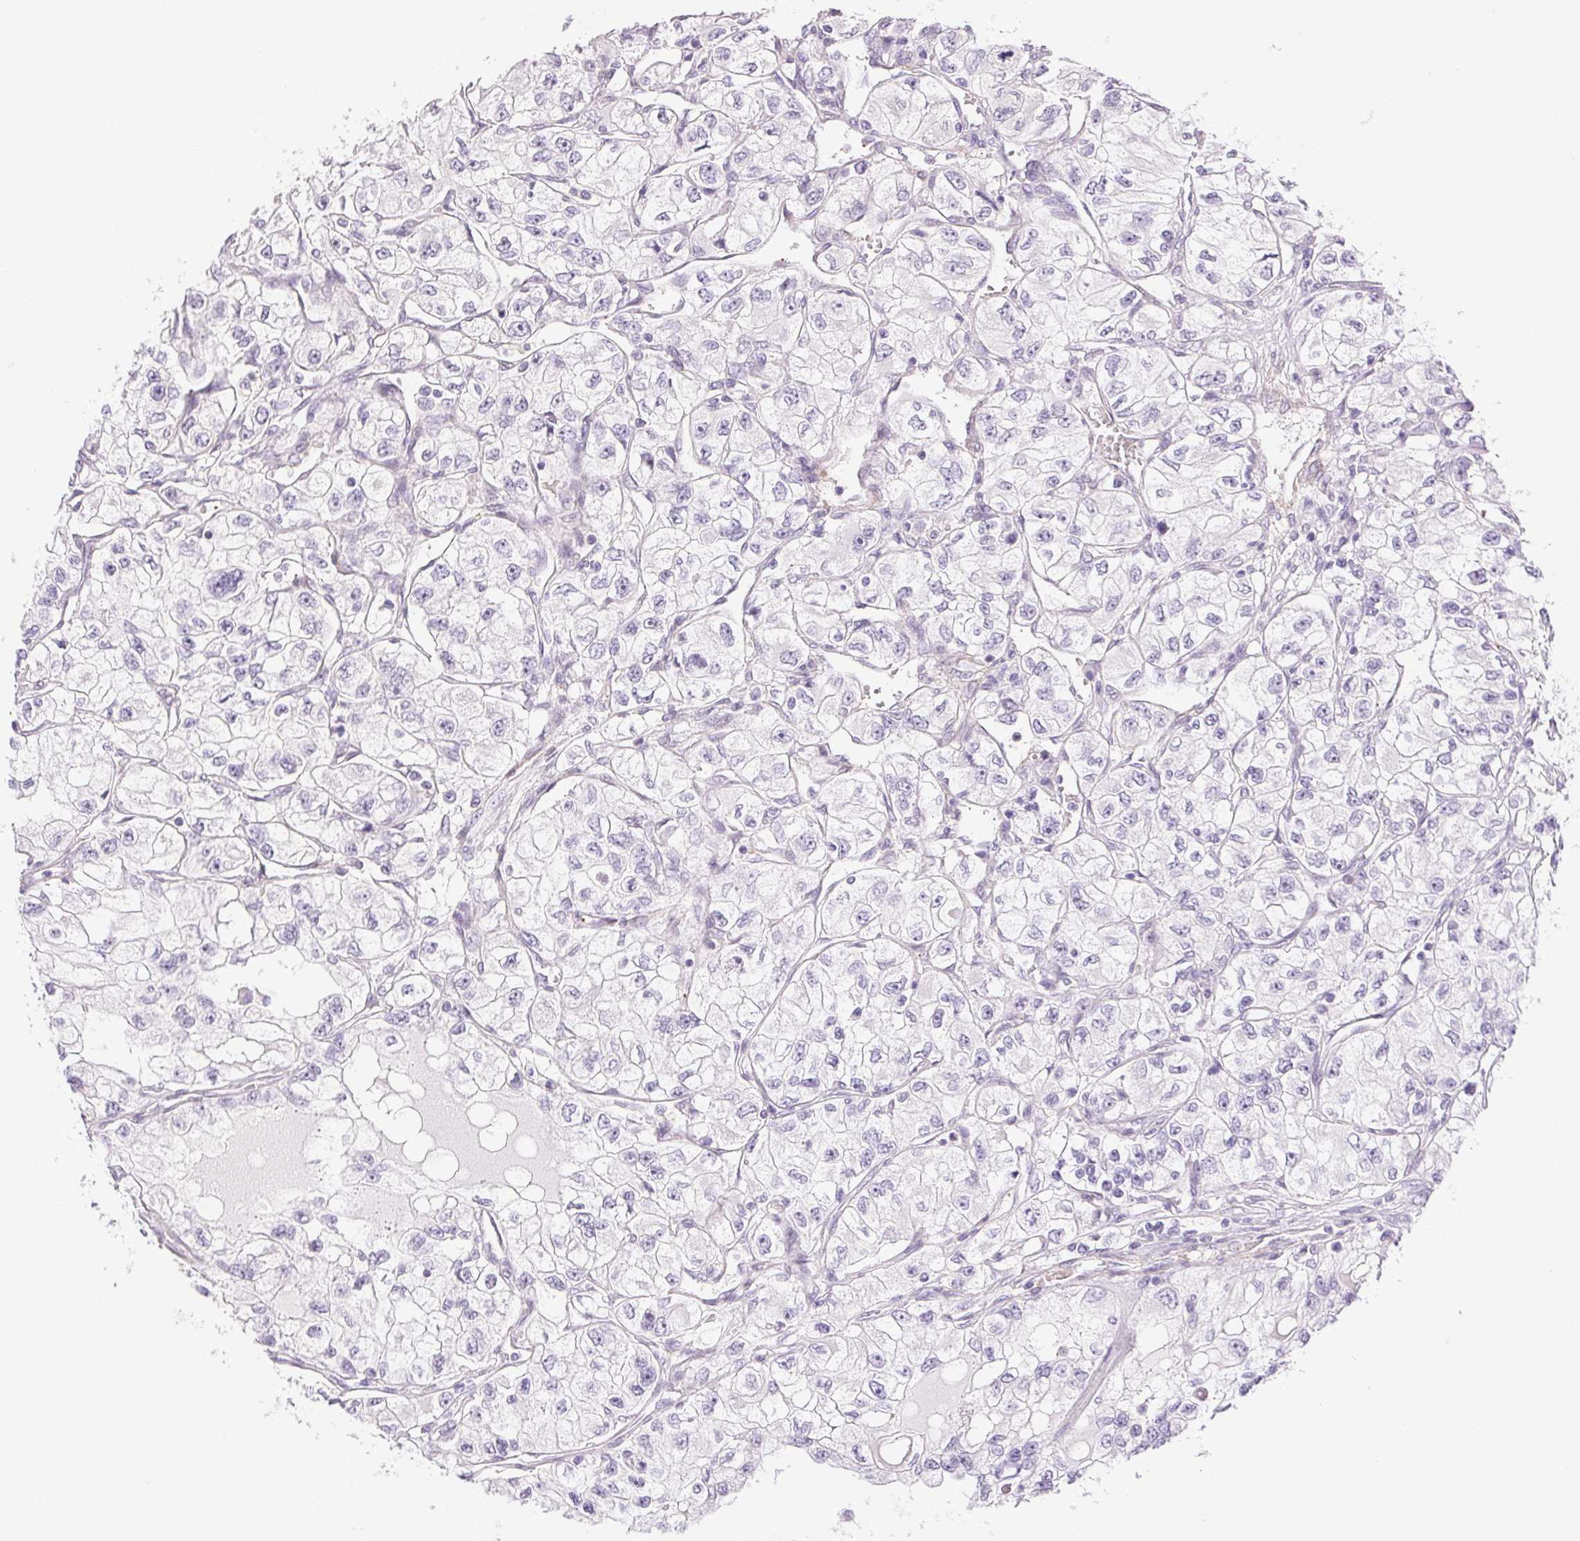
{"staining": {"intensity": "negative", "quantity": "none", "location": "none"}, "tissue": "renal cancer", "cell_type": "Tumor cells", "image_type": "cancer", "snomed": [{"axis": "morphology", "description": "Adenocarcinoma, NOS"}, {"axis": "topography", "description": "Kidney"}], "caption": "Immunohistochemistry micrograph of neoplastic tissue: human renal adenocarcinoma stained with DAB shows no significant protein positivity in tumor cells.", "gene": "PRL", "patient": {"sex": "female", "age": 59}}